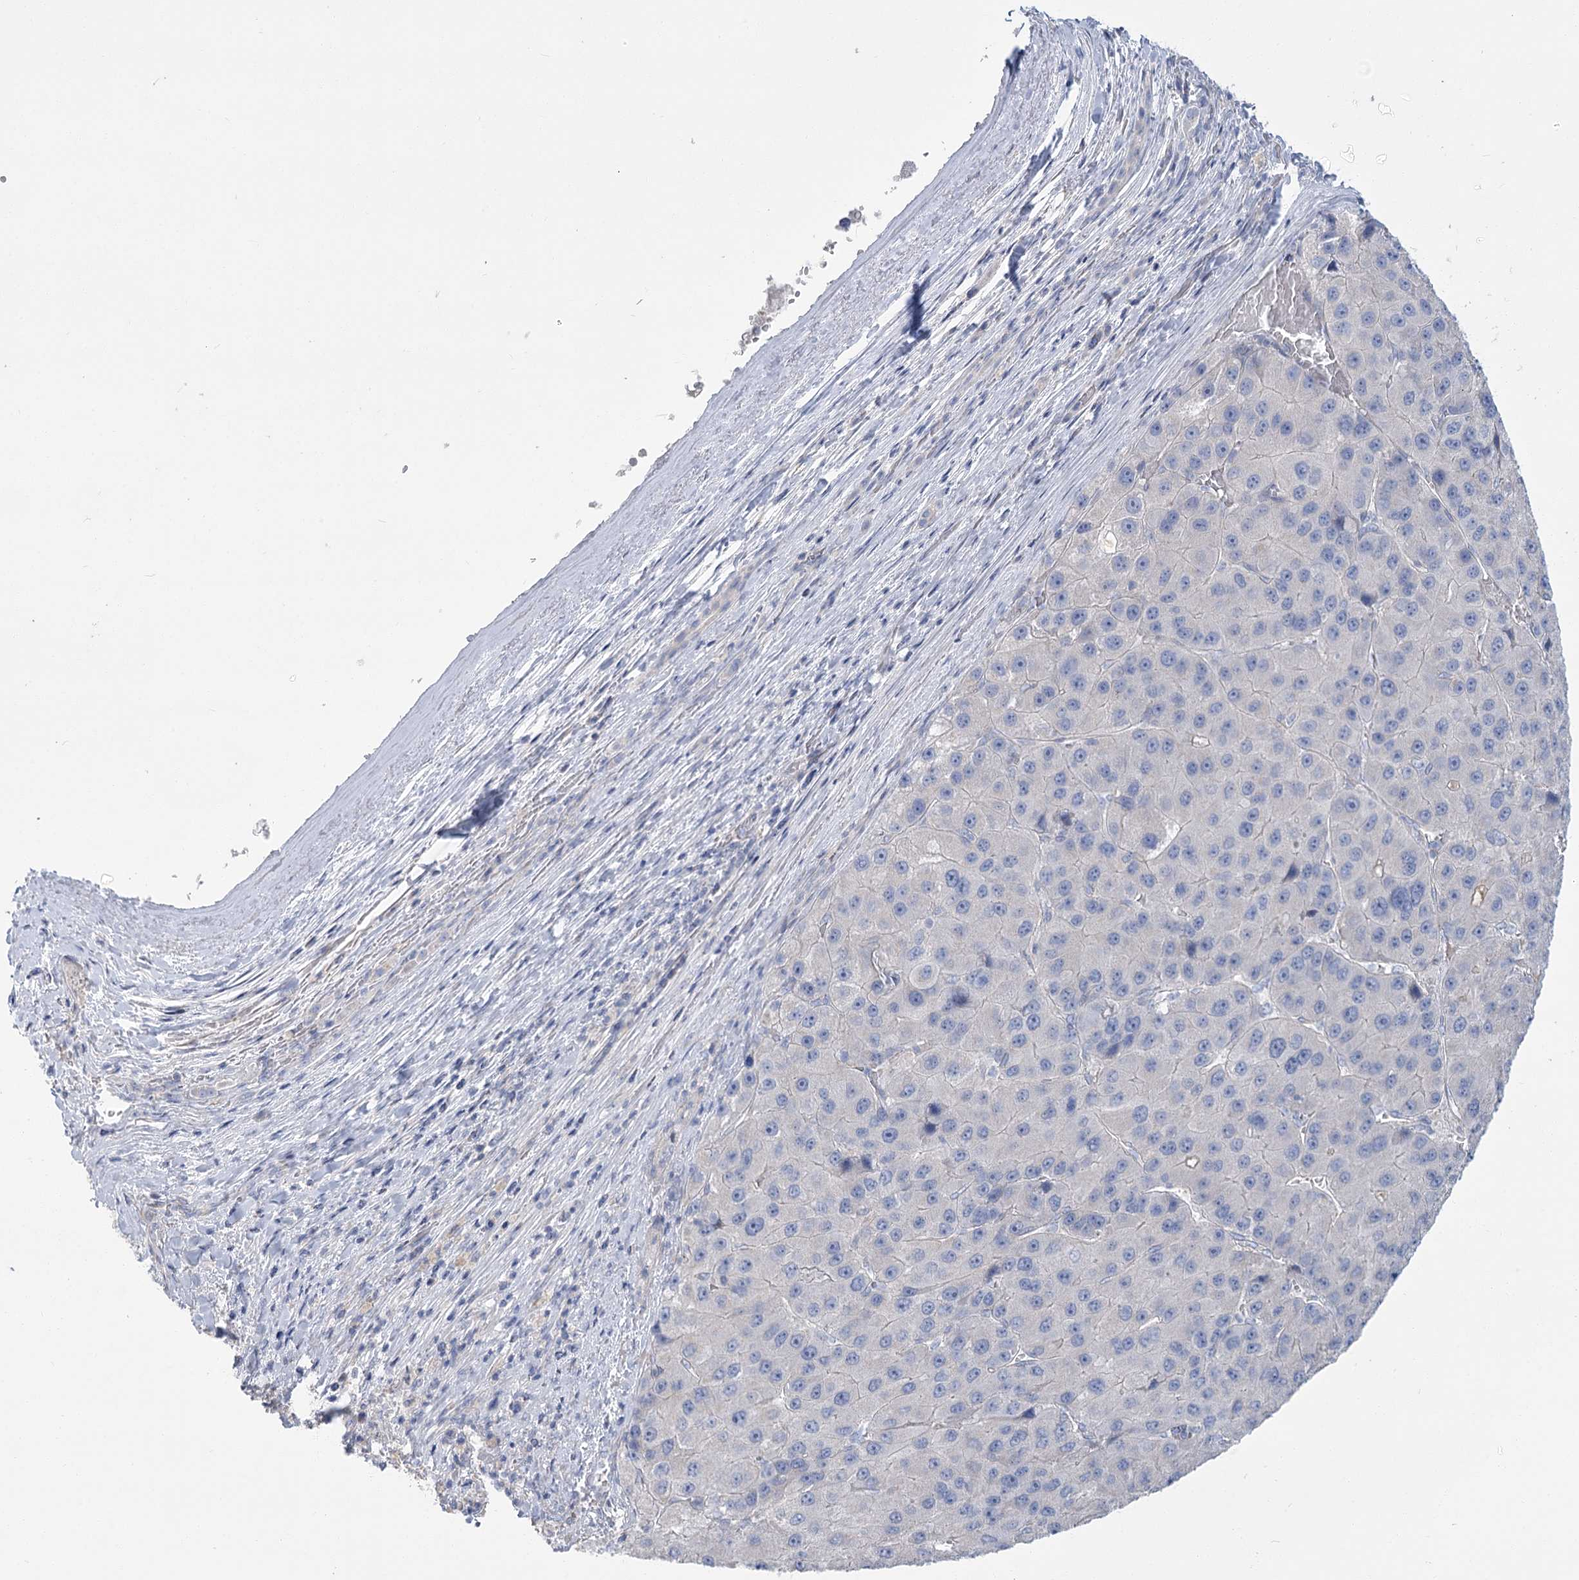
{"staining": {"intensity": "negative", "quantity": "none", "location": "none"}, "tissue": "liver cancer", "cell_type": "Tumor cells", "image_type": "cancer", "snomed": [{"axis": "morphology", "description": "Carcinoma, Hepatocellular, NOS"}, {"axis": "topography", "description": "Liver"}], "caption": "Immunohistochemical staining of human liver cancer (hepatocellular carcinoma) demonstrates no significant staining in tumor cells.", "gene": "SLC9A3", "patient": {"sex": "female", "age": 73}}